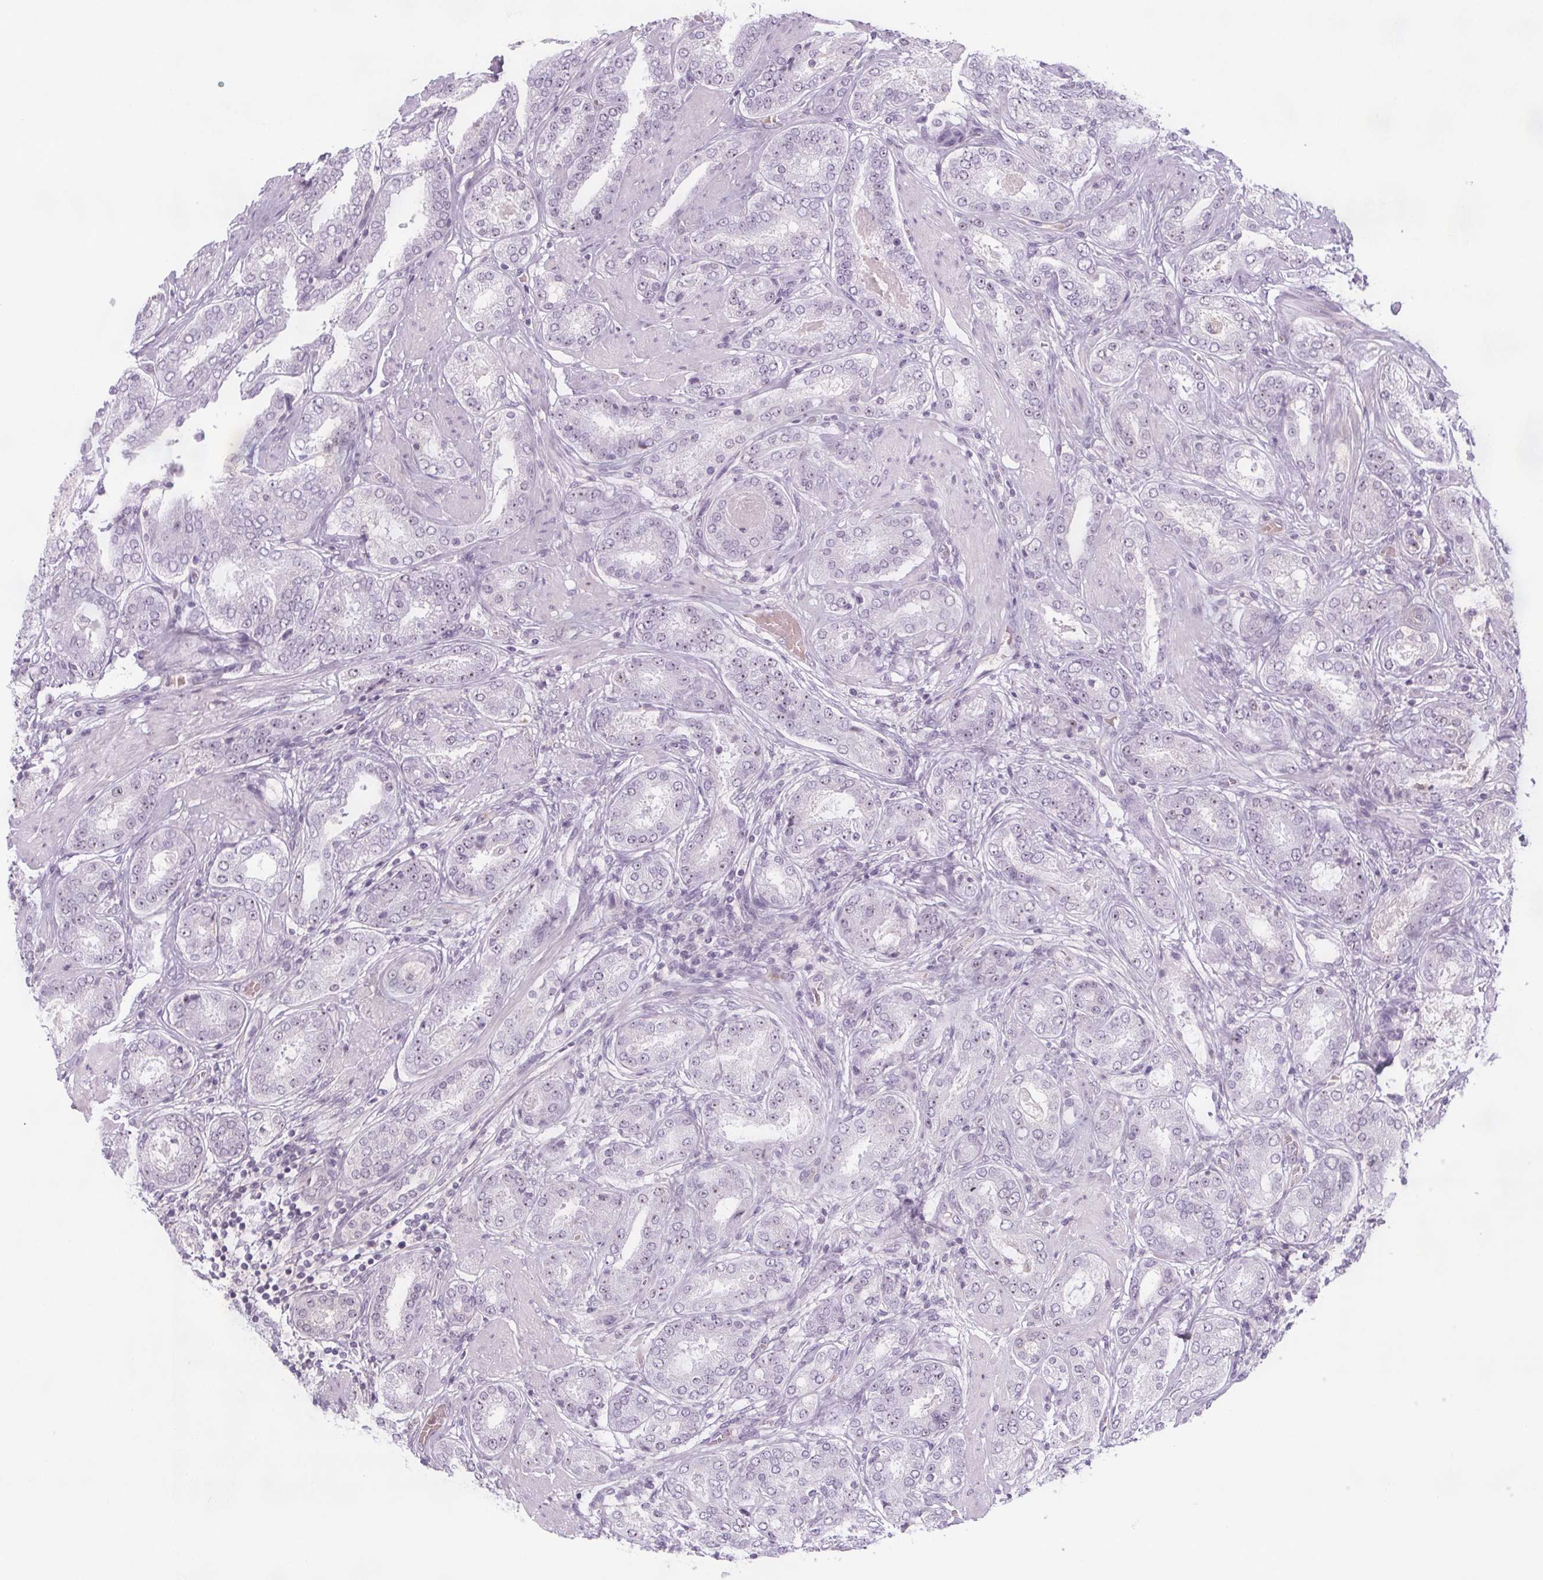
{"staining": {"intensity": "weak", "quantity": "<25%", "location": "nuclear"}, "tissue": "prostate cancer", "cell_type": "Tumor cells", "image_type": "cancer", "snomed": [{"axis": "morphology", "description": "Adenocarcinoma, High grade"}, {"axis": "topography", "description": "Prostate"}], "caption": "This is a image of immunohistochemistry (IHC) staining of prostate cancer, which shows no expression in tumor cells.", "gene": "NOLC1", "patient": {"sex": "male", "age": 63}}